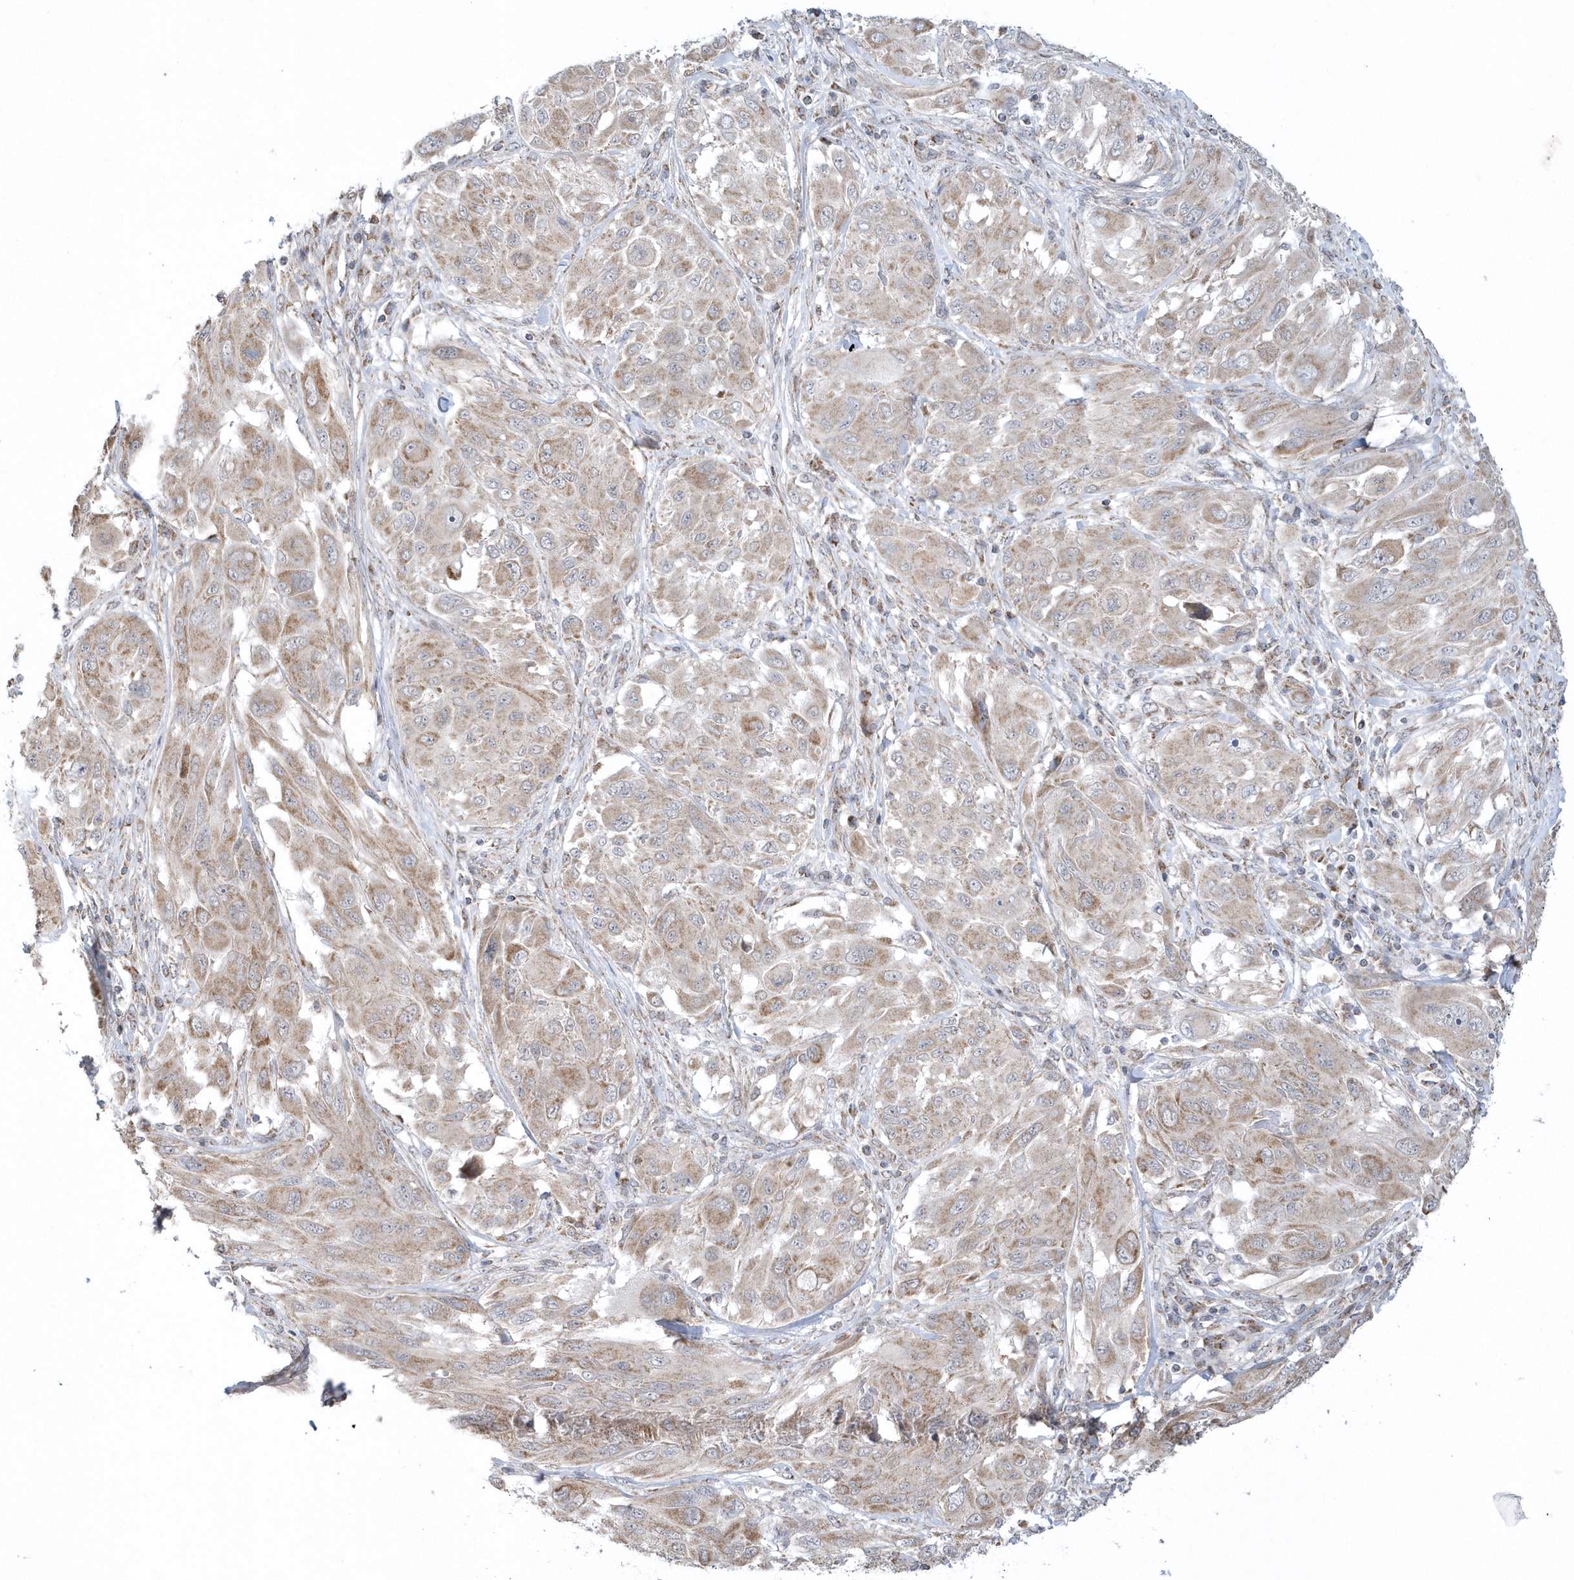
{"staining": {"intensity": "moderate", "quantity": ">75%", "location": "cytoplasmic/membranous"}, "tissue": "melanoma", "cell_type": "Tumor cells", "image_type": "cancer", "snomed": [{"axis": "morphology", "description": "Malignant melanoma, NOS"}, {"axis": "topography", "description": "Skin"}], "caption": "Melanoma stained for a protein reveals moderate cytoplasmic/membranous positivity in tumor cells. (DAB (3,3'-diaminobenzidine) IHC, brown staining for protein, blue staining for nuclei).", "gene": "SLX9", "patient": {"sex": "female", "age": 91}}